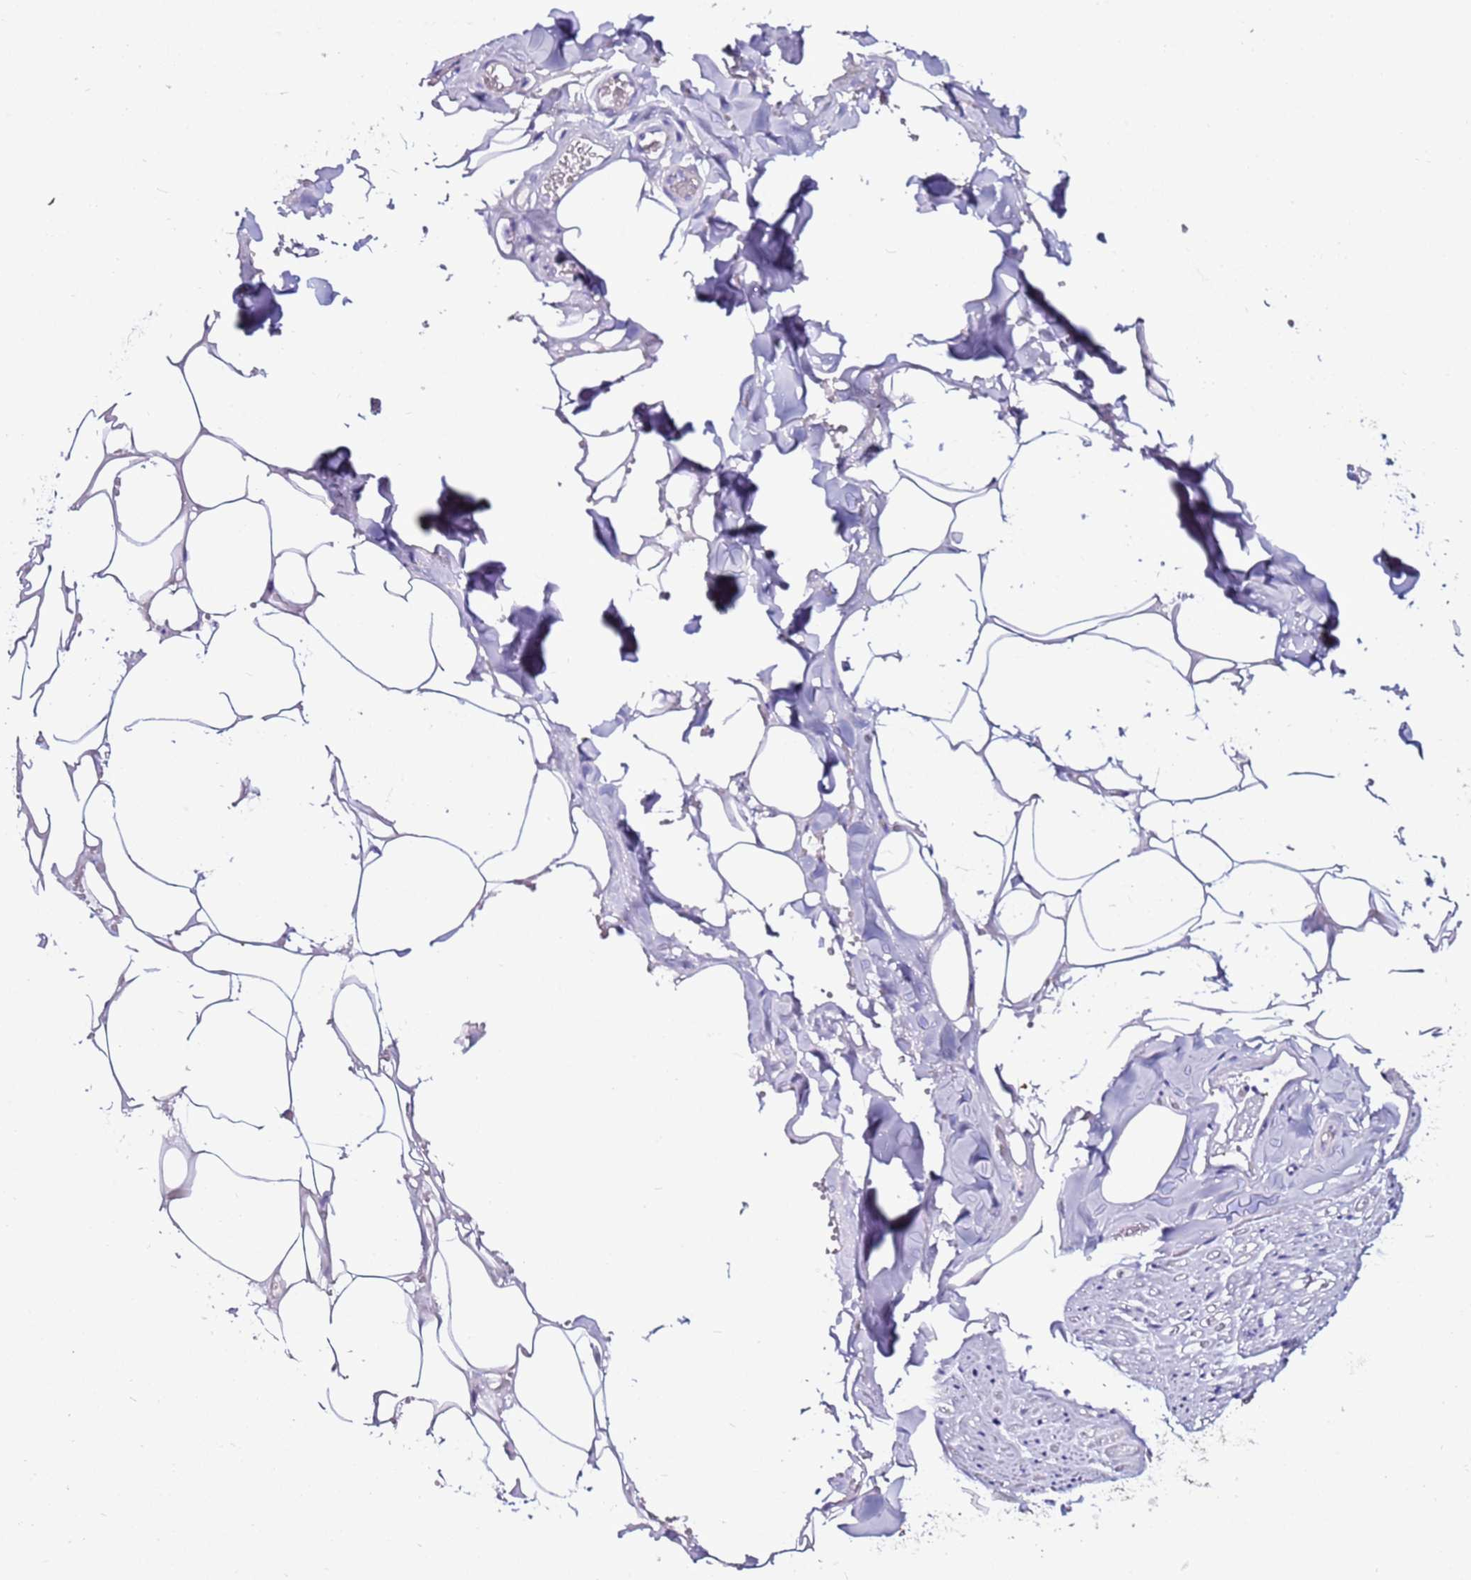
{"staining": {"intensity": "negative", "quantity": "none", "location": "none"}, "tissue": "adipose tissue", "cell_type": "Adipocytes", "image_type": "normal", "snomed": [{"axis": "morphology", "description": "Normal tissue, NOS"}, {"axis": "topography", "description": "Salivary gland"}, {"axis": "topography", "description": "Peripheral nerve tissue"}], "caption": "IHC photomicrograph of benign human adipose tissue stained for a protein (brown), which shows no expression in adipocytes. (Brightfield microscopy of DAB IHC at high magnification).", "gene": "MYBPC3", "patient": {"sex": "male", "age": 38}}